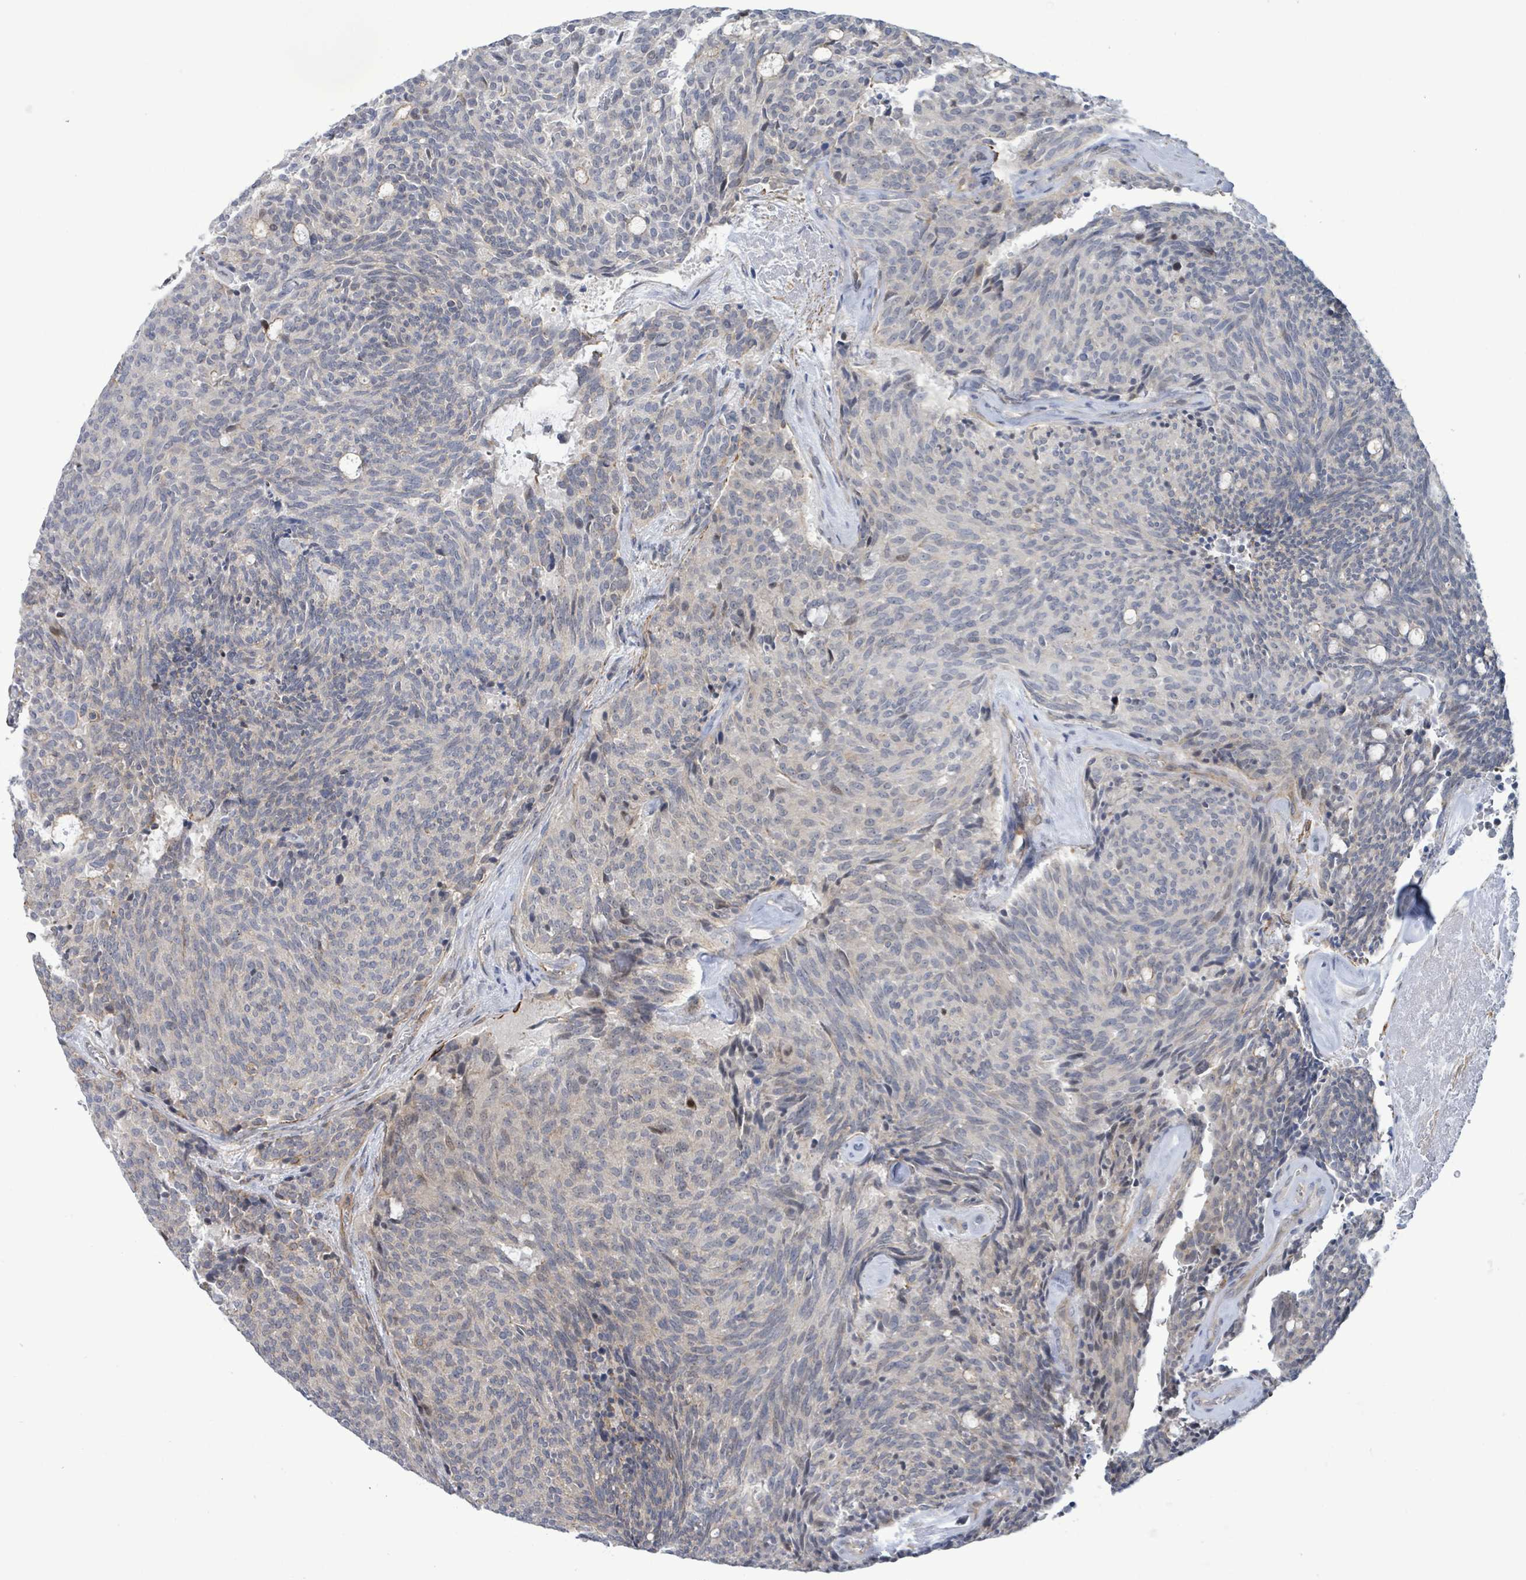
{"staining": {"intensity": "negative", "quantity": "none", "location": "none"}, "tissue": "carcinoid", "cell_type": "Tumor cells", "image_type": "cancer", "snomed": [{"axis": "morphology", "description": "Carcinoid, malignant, NOS"}, {"axis": "topography", "description": "Pancreas"}], "caption": "The micrograph demonstrates no staining of tumor cells in carcinoid (malignant). (DAB (3,3'-diaminobenzidine) immunohistochemistry with hematoxylin counter stain).", "gene": "DMRTC1B", "patient": {"sex": "female", "age": 54}}